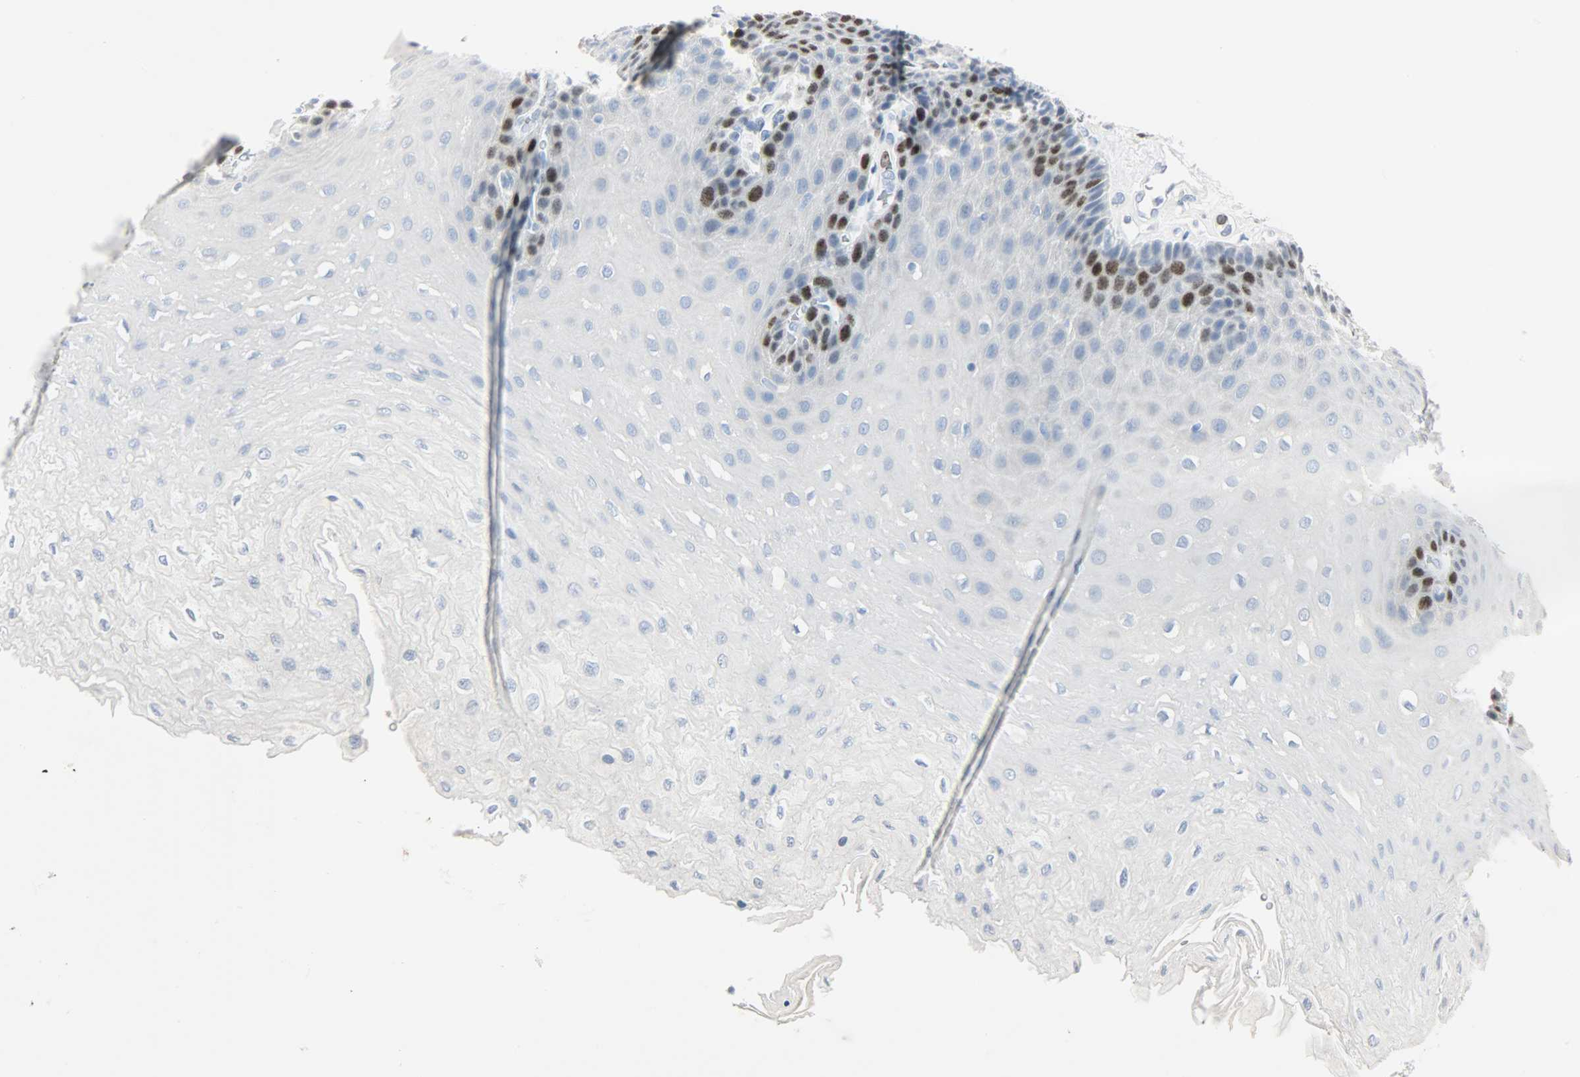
{"staining": {"intensity": "strong", "quantity": "<25%", "location": "nuclear"}, "tissue": "esophagus", "cell_type": "Squamous epithelial cells", "image_type": "normal", "snomed": [{"axis": "morphology", "description": "Normal tissue, NOS"}, {"axis": "topography", "description": "Esophagus"}], "caption": "Esophagus stained with a brown dye exhibits strong nuclear positive expression in approximately <25% of squamous epithelial cells.", "gene": "HELLS", "patient": {"sex": "female", "age": 72}}